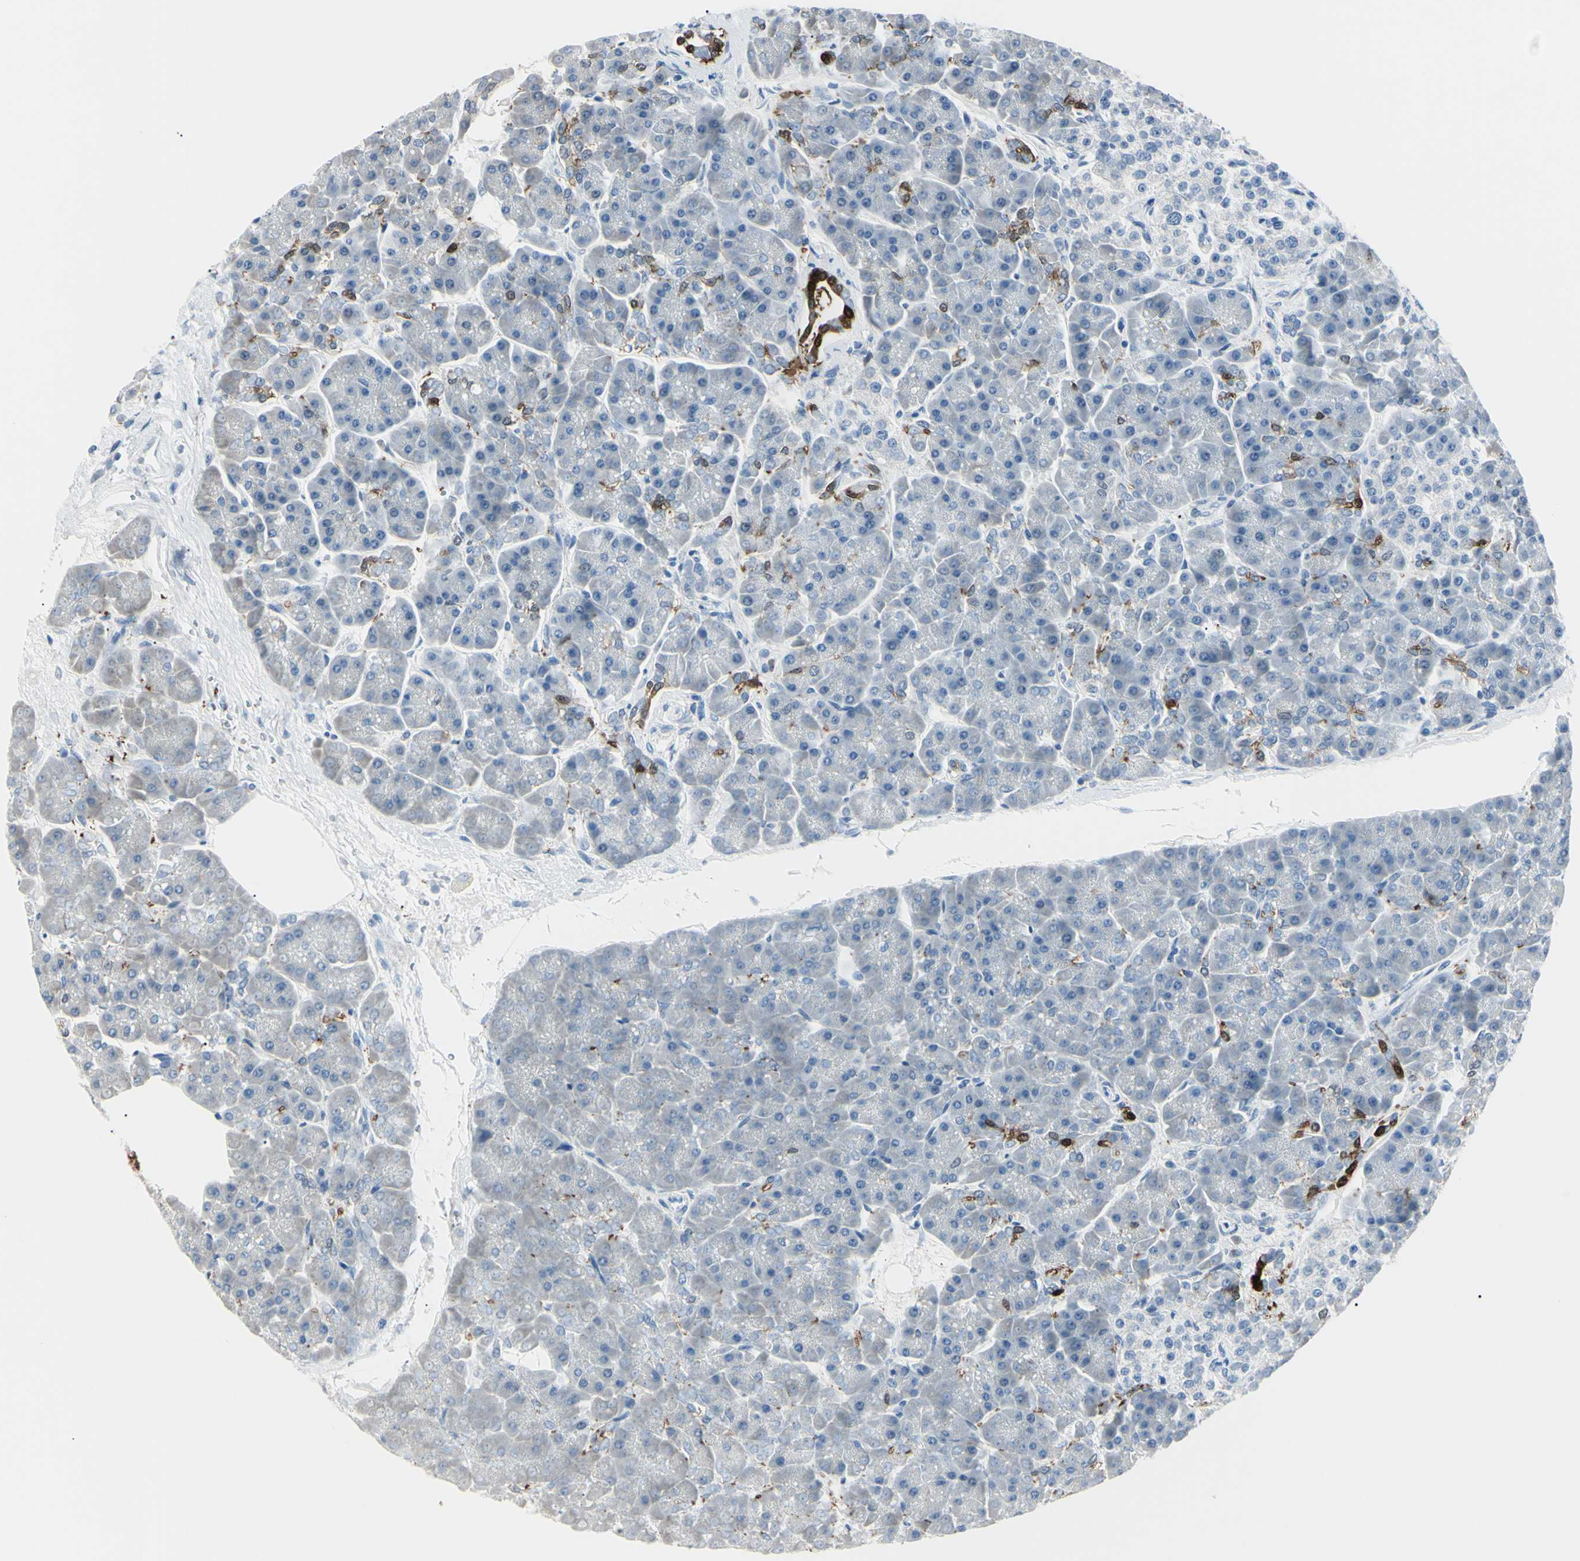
{"staining": {"intensity": "strong", "quantity": "<25%", "location": "cytoplasmic/membranous"}, "tissue": "pancreas", "cell_type": "Exocrine glandular cells", "image_type": "normal", "snomed": [{"axis": "morphology", "description": "Normal tissue, NOS"}, {"axis": "topography", "description": "Pancreas"}], "caption": "The immunohistochemical stain shows strong cytoplasmic/membranous expression in exocrine glandular cells of normal pancreas. (DAB (3,3'-diaminobenzidine) = brown stain, brightfield microscopy at high magnification).", "gene": "CA2", "patient": {"sex": "female", "age": 70}}